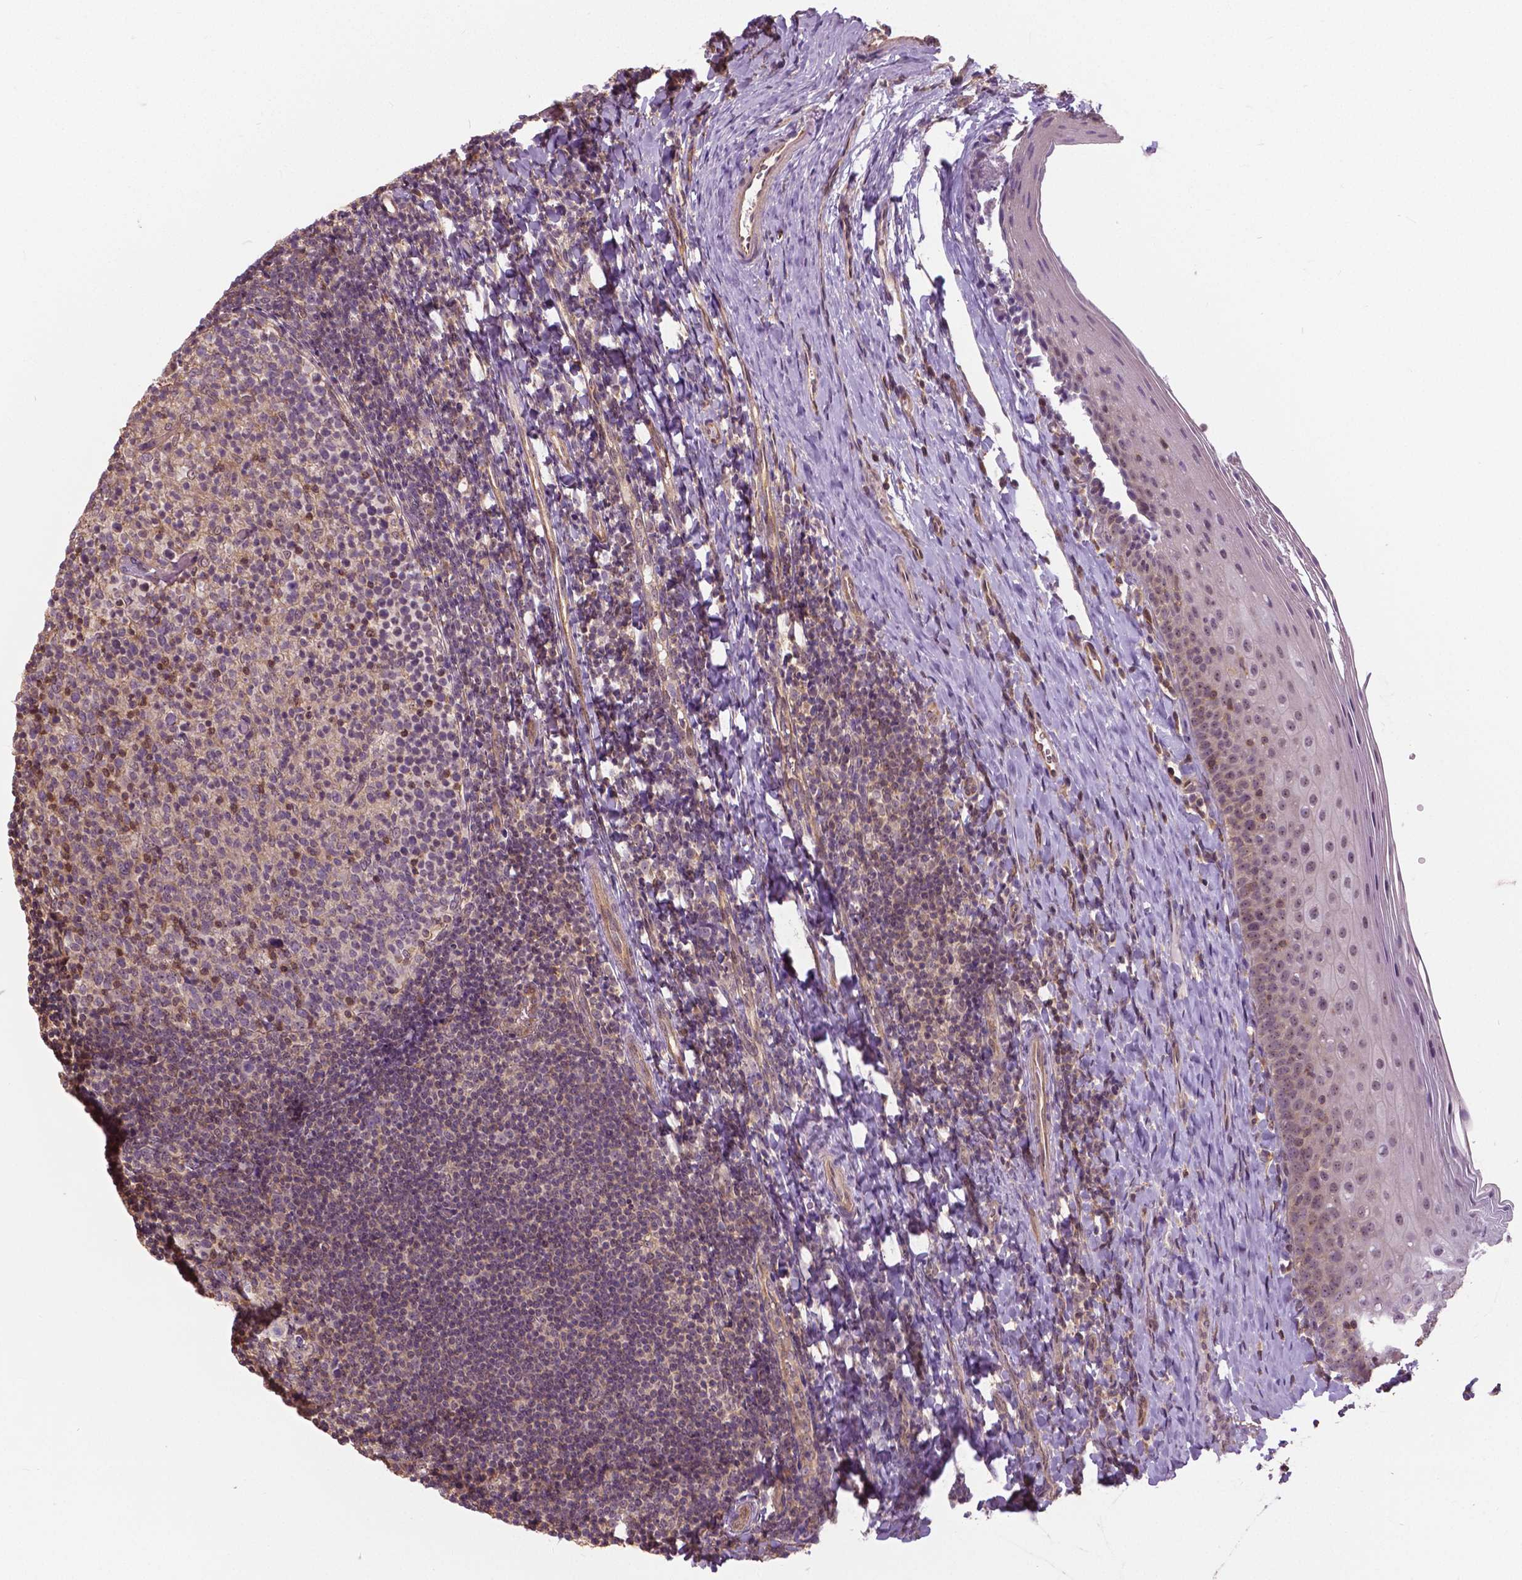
{"staining": {"intensity": "moderate", "quantity": "<25%", "location": "nuclear"}, "tissue": "tonsil", "cell_type": "Germinal center cells", "image_type": "normal", "snomed": [{"axis": "morphology", "description": "Normal tissue, NOS"}, {"axis": "topography", "description": "Tonsil"}], "caption": "DAB immunohistochemical staining of benign tonsil exhibits moderate nuclear protein positivity in approximately <25% of germinal center cells. (DAB (3,3'-diaminobenzidine) IHC, brown staining for protein, blue staining for nuclei).", "gene": "ANXA13", "patient": {"sex": "female", "age": 10}}